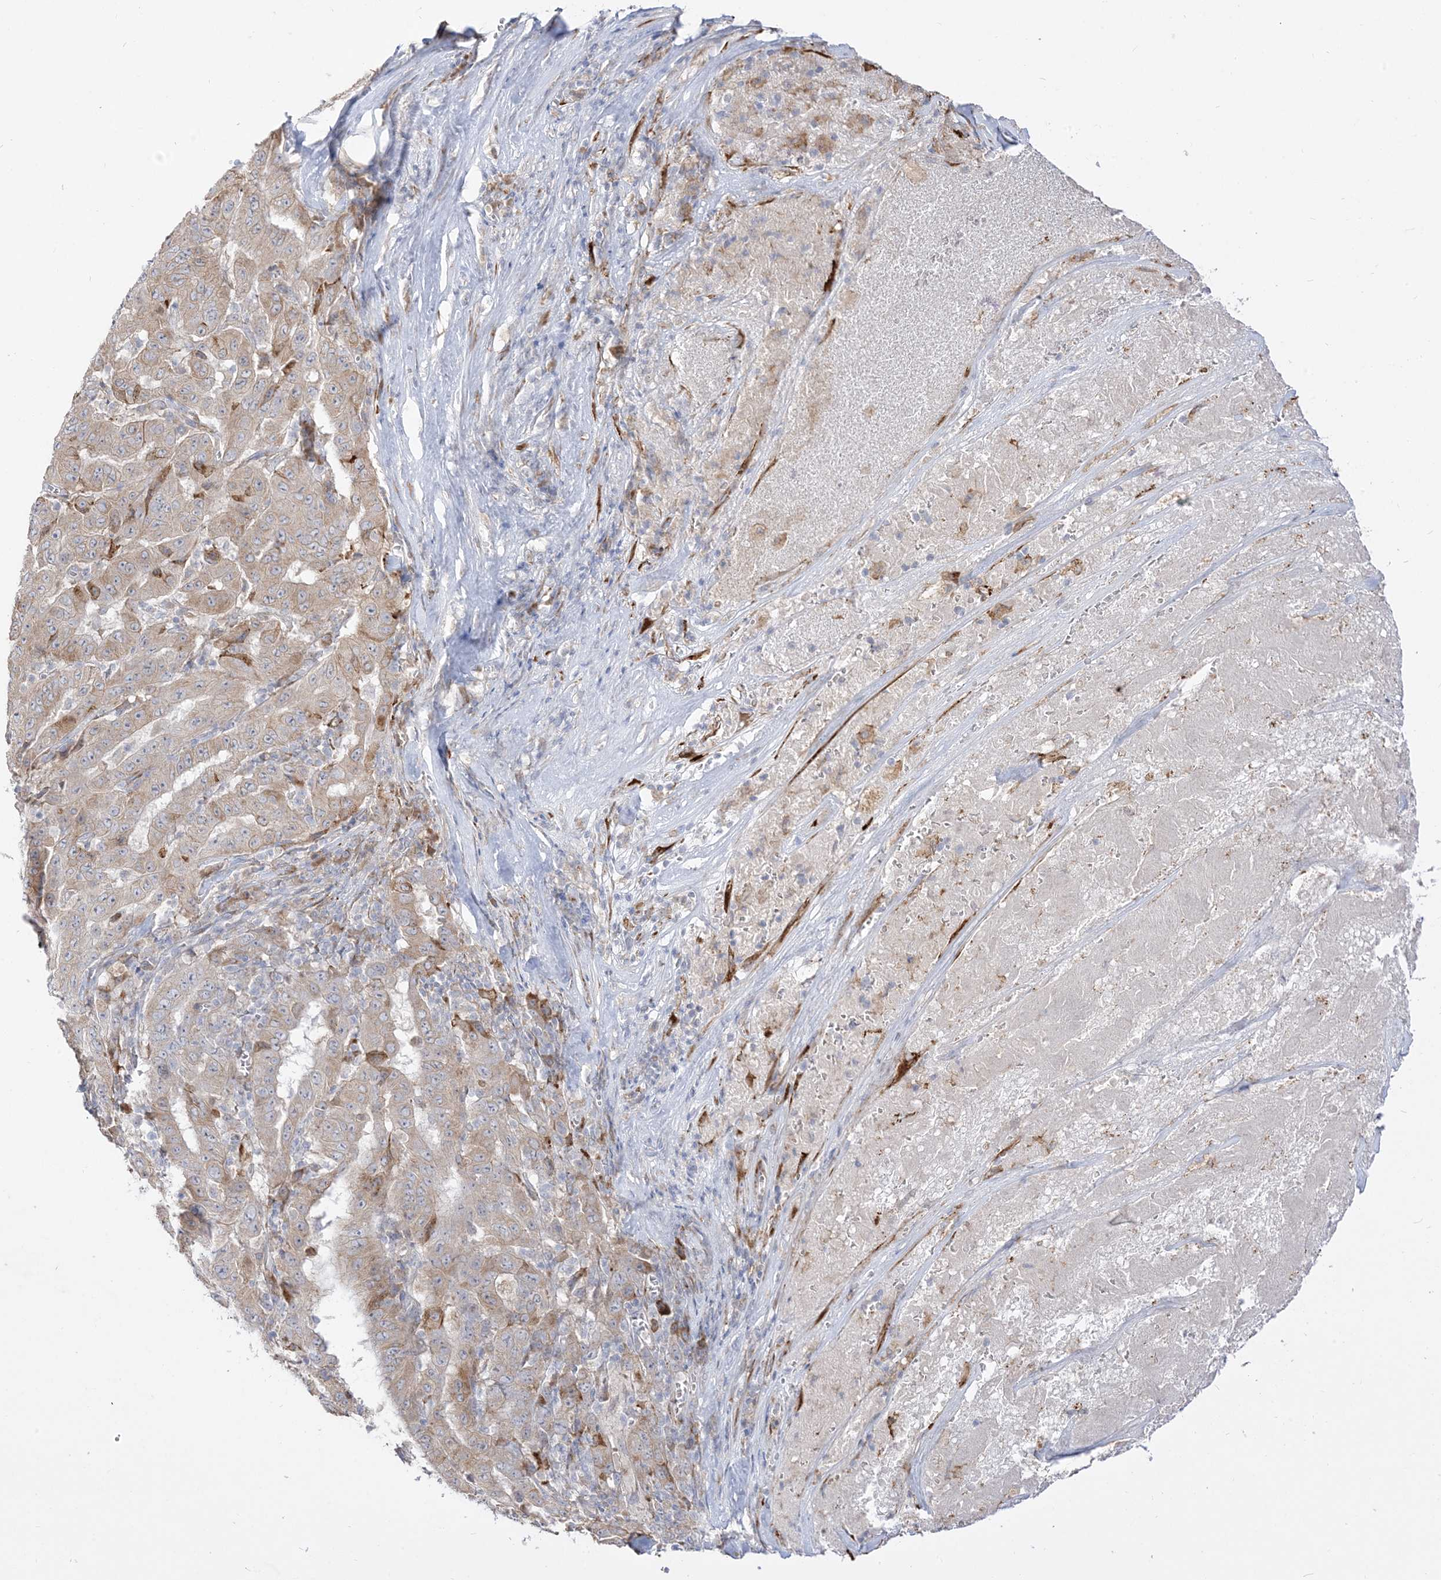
{"staining": {"intensity": "moderate", "quantity": "<25%", "location": "cytoplasmic/membranous"}, "tissue": "pancreatic cancer", "cell_type": "Tumor cells", "image_type": "cancer", "snomed": [{"axis": "morphology", "description": "Adenocarcinoma, NOS"}, {"axis": "topography", "description": "Pancreas"}], "caption": "Brown immunohistochemical staining in pancreatic cancer (adenocarcinoma) displays moderate cytoplasmic/membranous positivity in about <25% of tumor cells.", "gene": "LOXL3", "patient": {"sex": "male", "age": 63}}